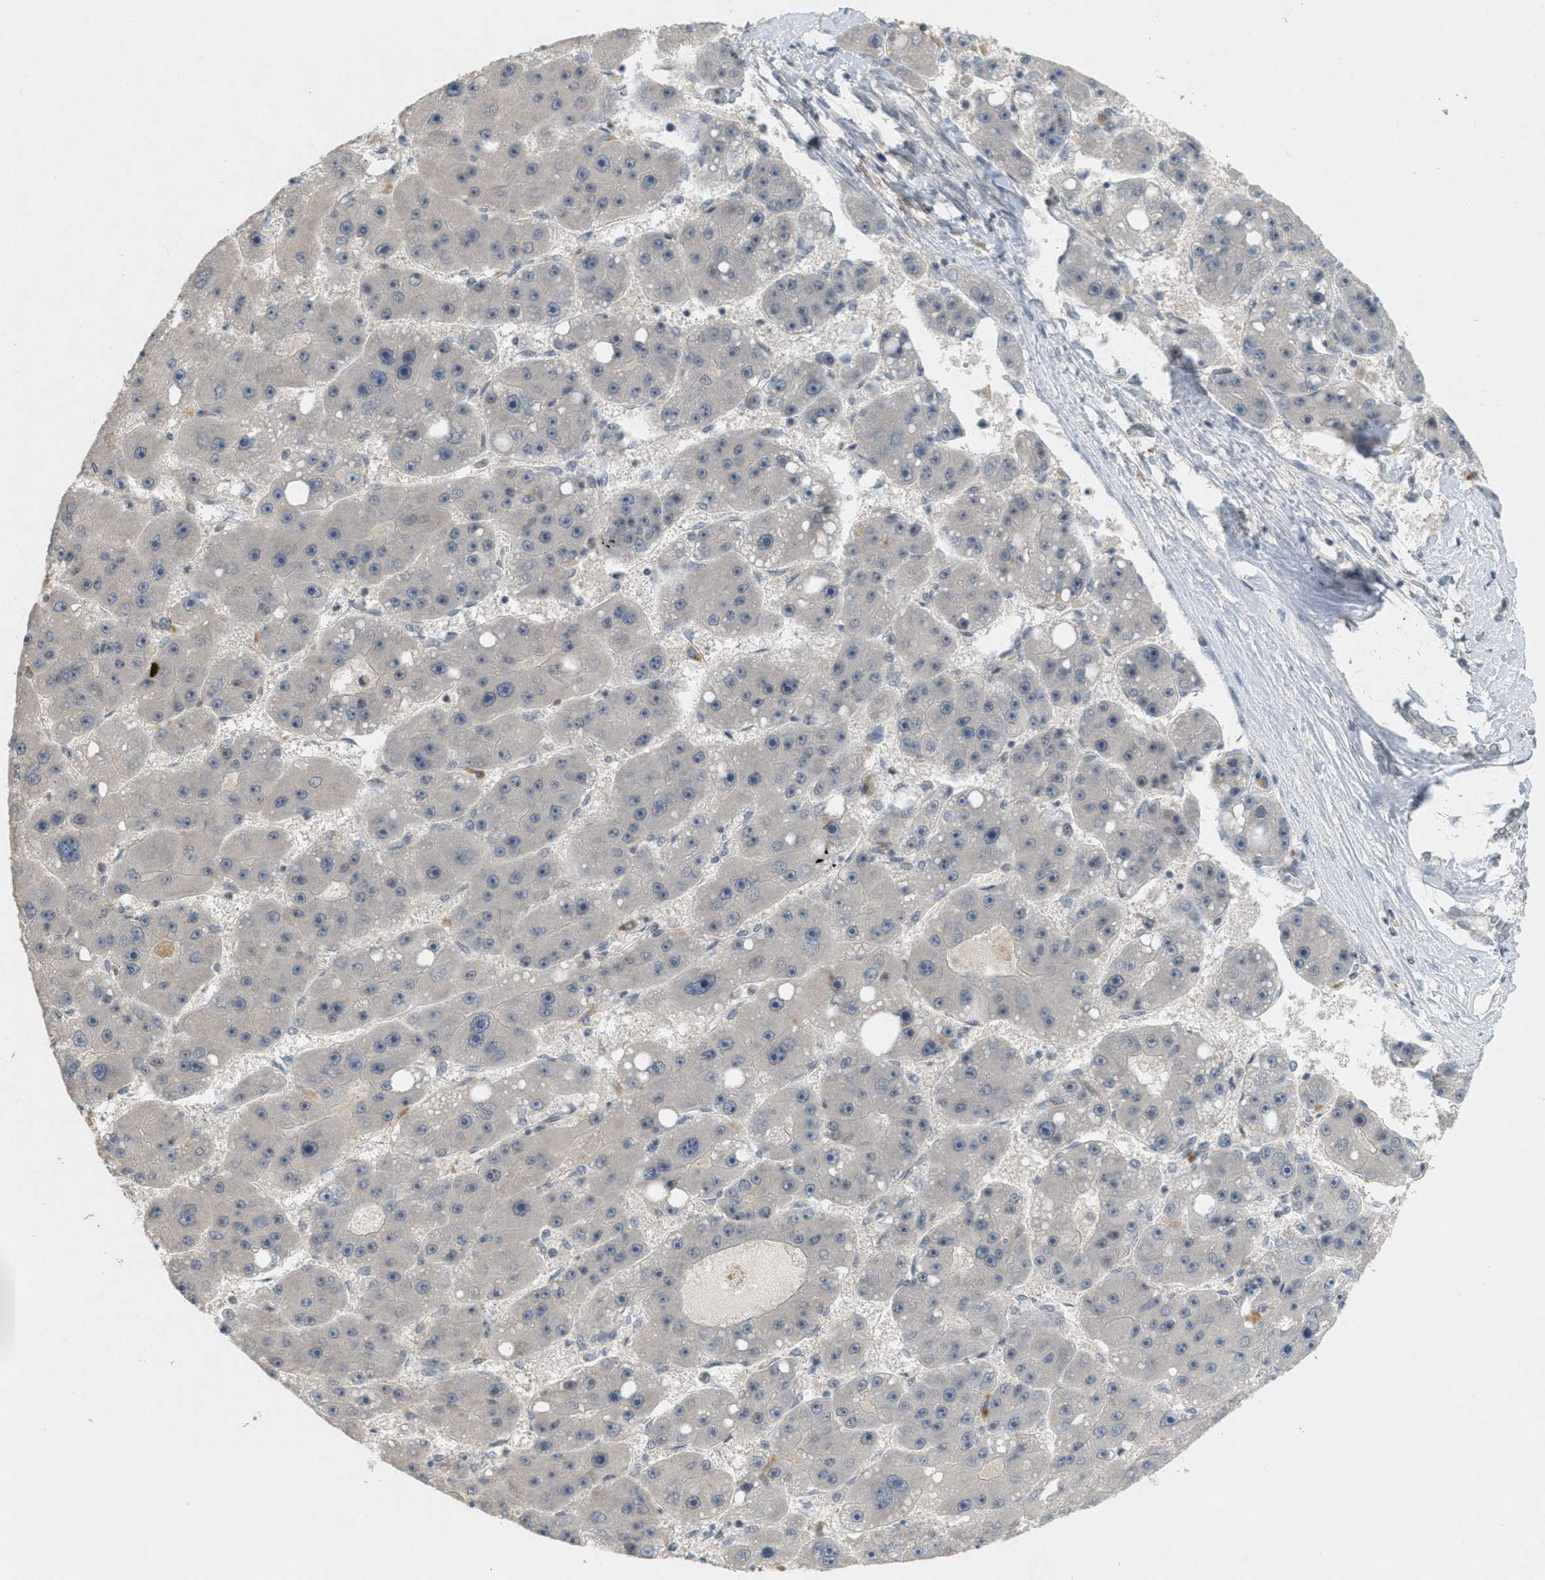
{"staining": {"intensity": "negative", "quantity": "none", "location": "none"}, "tissue": "liver cancer", "cell_type": "Tumor cells", "image_type": "cancer", "snomed": [{"axis": "morphology", "description": "Carcinoma, Hepatocellular, NOS"}, {"axis": "topography", "description": "Liver"}], "caption": "Immunohistochemistry of hepatocellular carcinoma (liver) demonstrates no staining in tumor cells.", "gene": "ABHD6", "patient": {"sex": "female", "age": 61}}